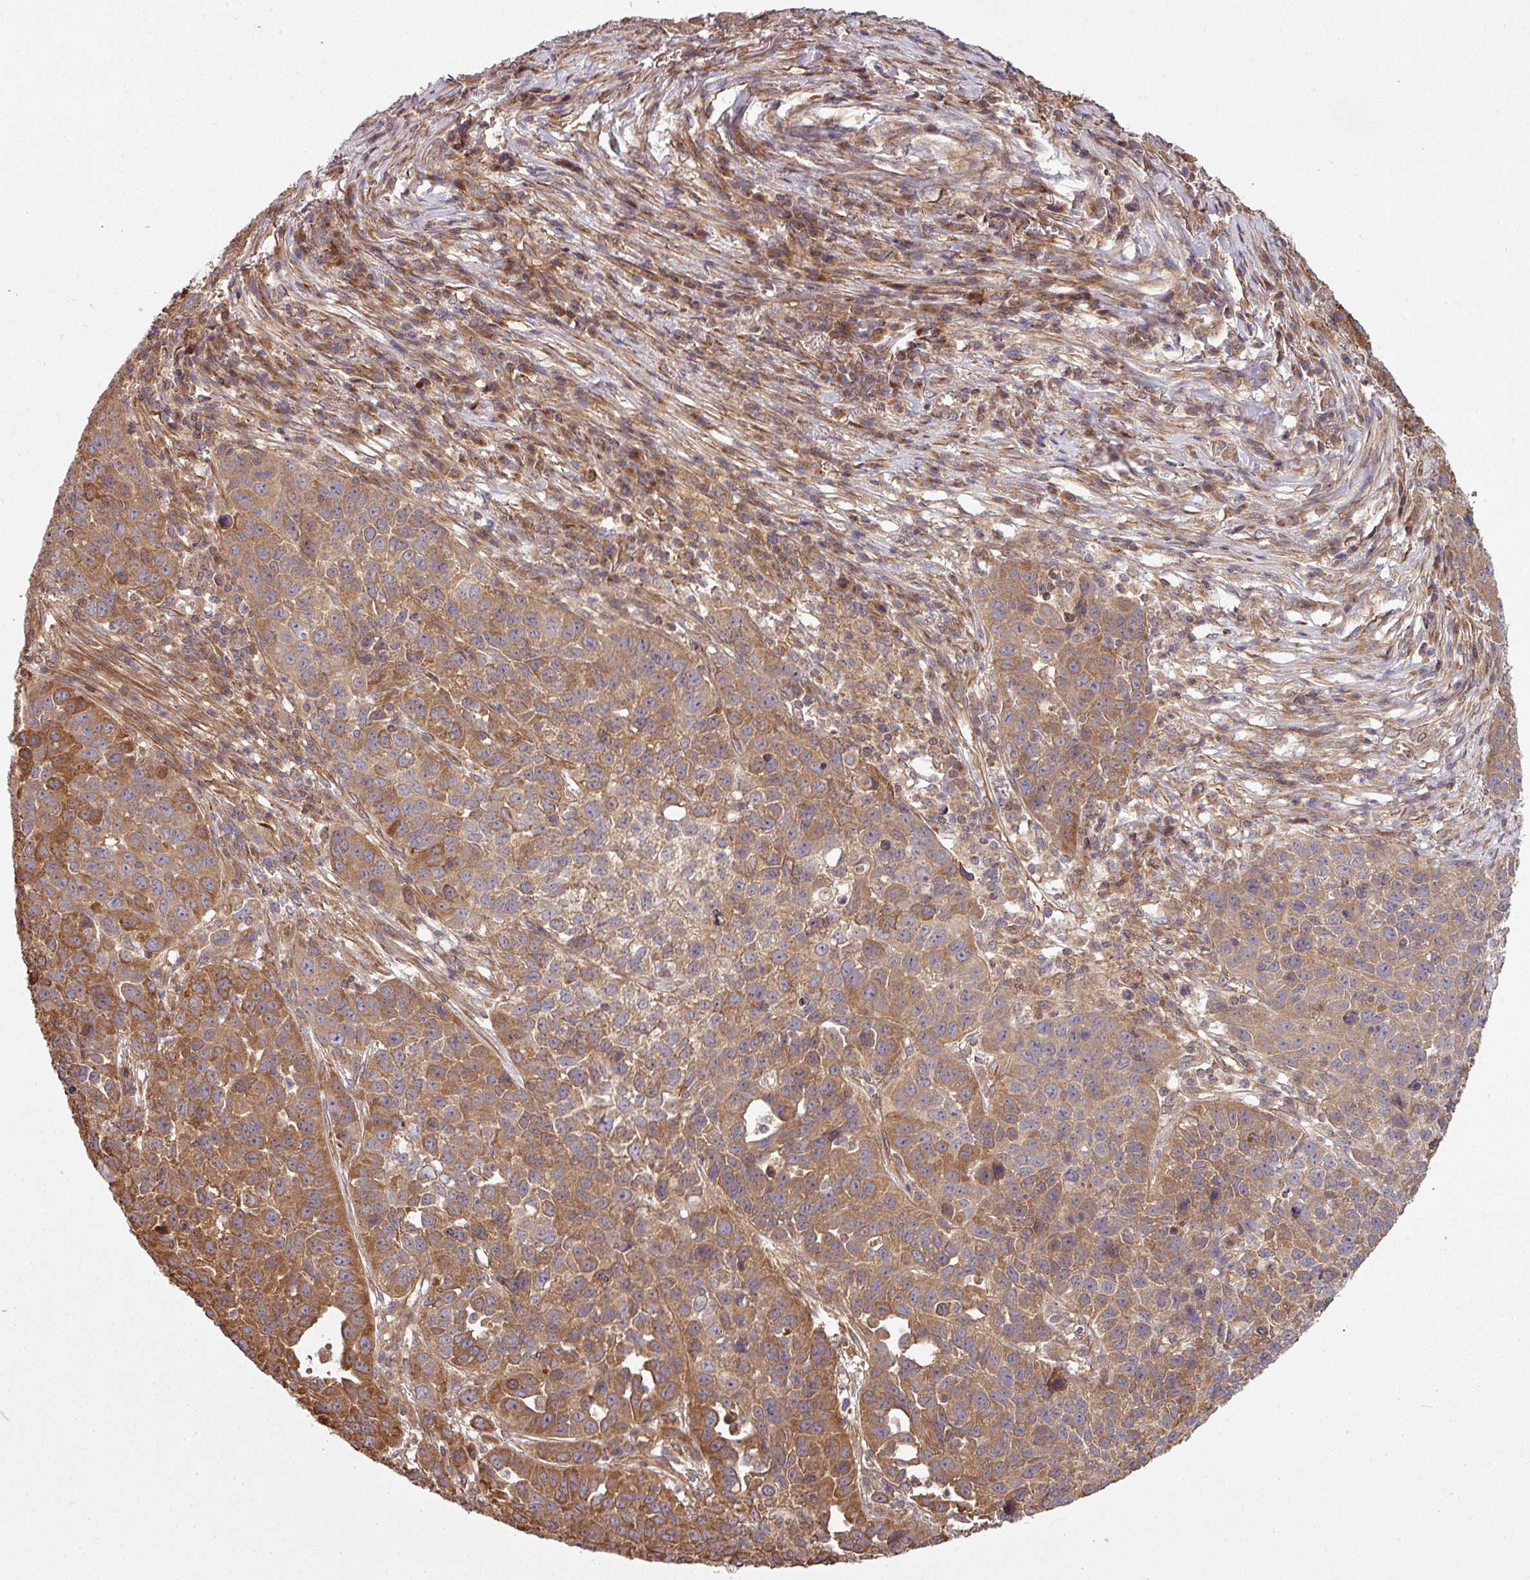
{"staining": {"intensity": "moderate", "quantity": ">75%", "location": "cytoplasmic/membranous"}, "tissue": "lung cancer", "cell_type": "Tumor cells", "image_type": "cancer", "snomed": [{"axis": "morphology", "description": "Squamous cell carcinoma, NOS"}, {"axis": "topography", "description": "Lung"}], "caption": "High-power microscopy captured an immunohistochemistry micrograph of lung cancer, revealing moderate cytoplasmic/membranous positivity in about >75% of tumor cells.", "gene": "SNRNP25", "patient": {"sex": "male", "age": 76}}